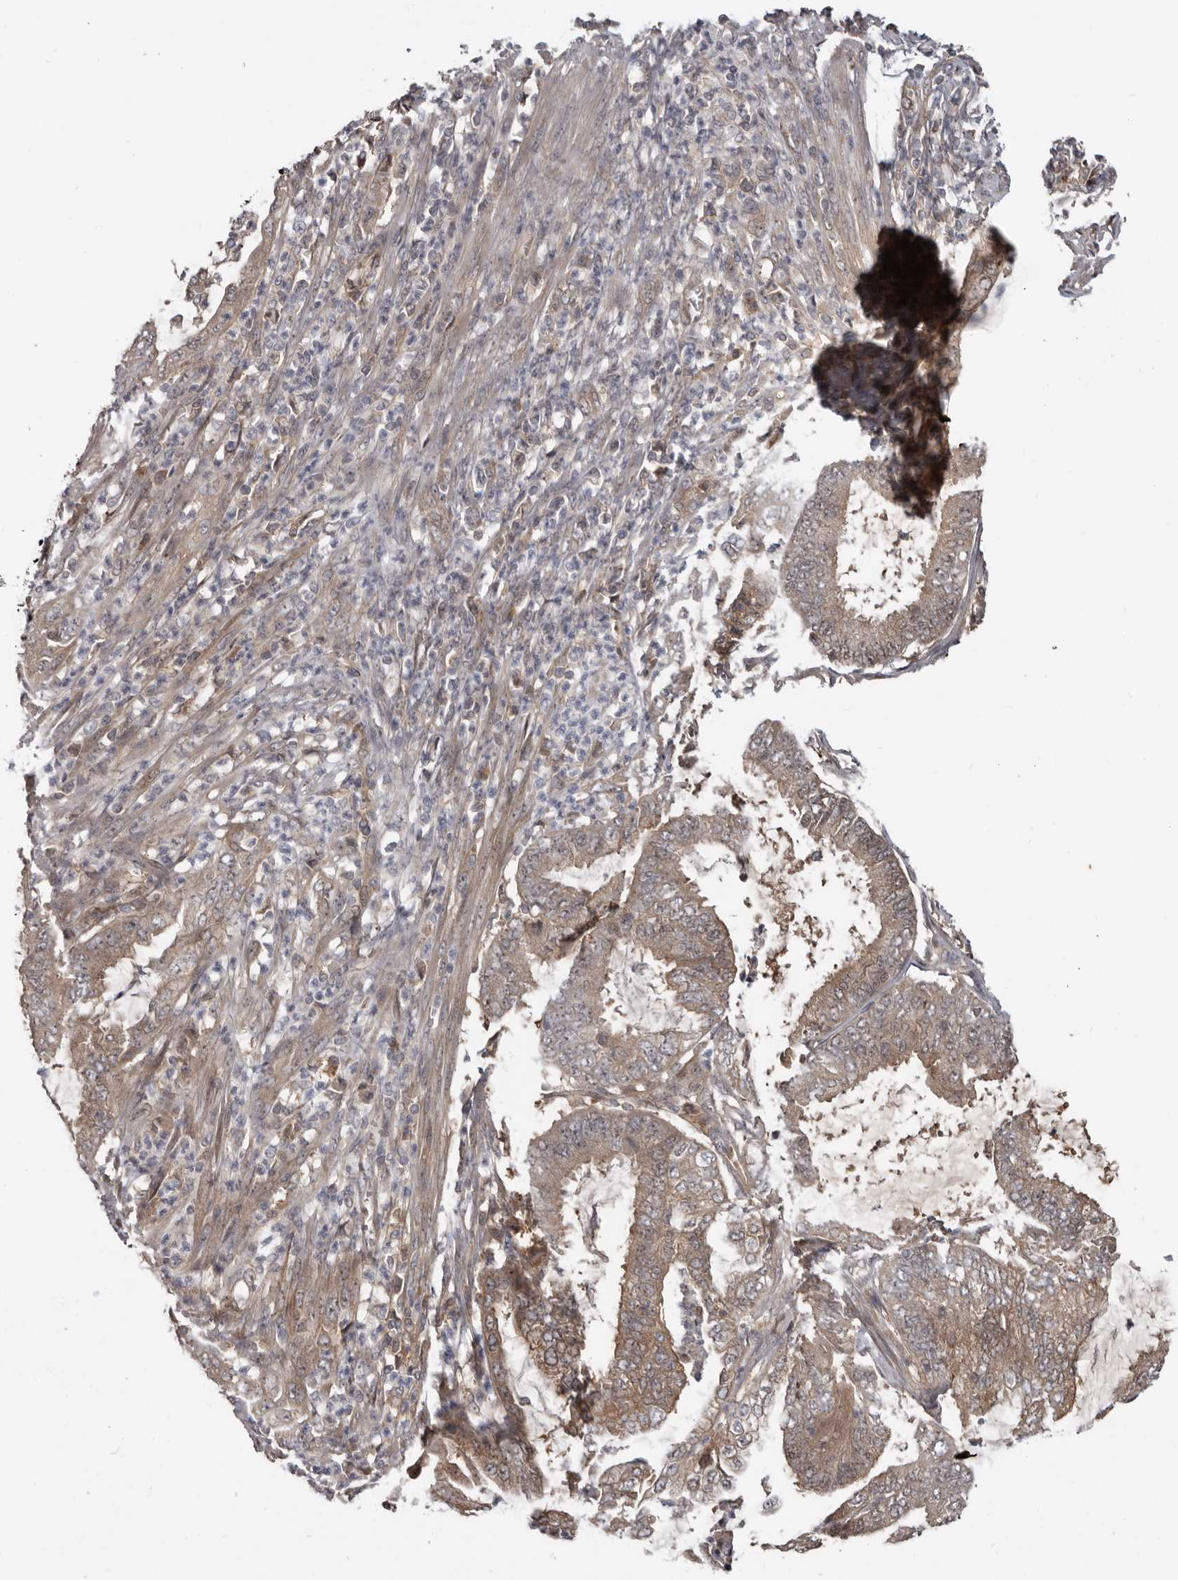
{"staining": {"intensity": "weak", "quantity": ">75%", "location": "cytoplasmic/membranous"}, "tissue": "endometrial cancer", "cell_type": "Tumor cells", "image_type": "cancer", "snomed": [{"axis": "morphology", "description": "Adenocarcinoma, NOS"}, {"axis": "topography", "description": "Endometrium"}], "caption": "This micrograph reveals immunohistochemistry staining of adenocarcinoma (endometrial), with low weak cytoplasmic/membranous staining in approximately >75% of tumor cells.", "gene": "BAD", "patient": {"sex": "female", "age": 49}}